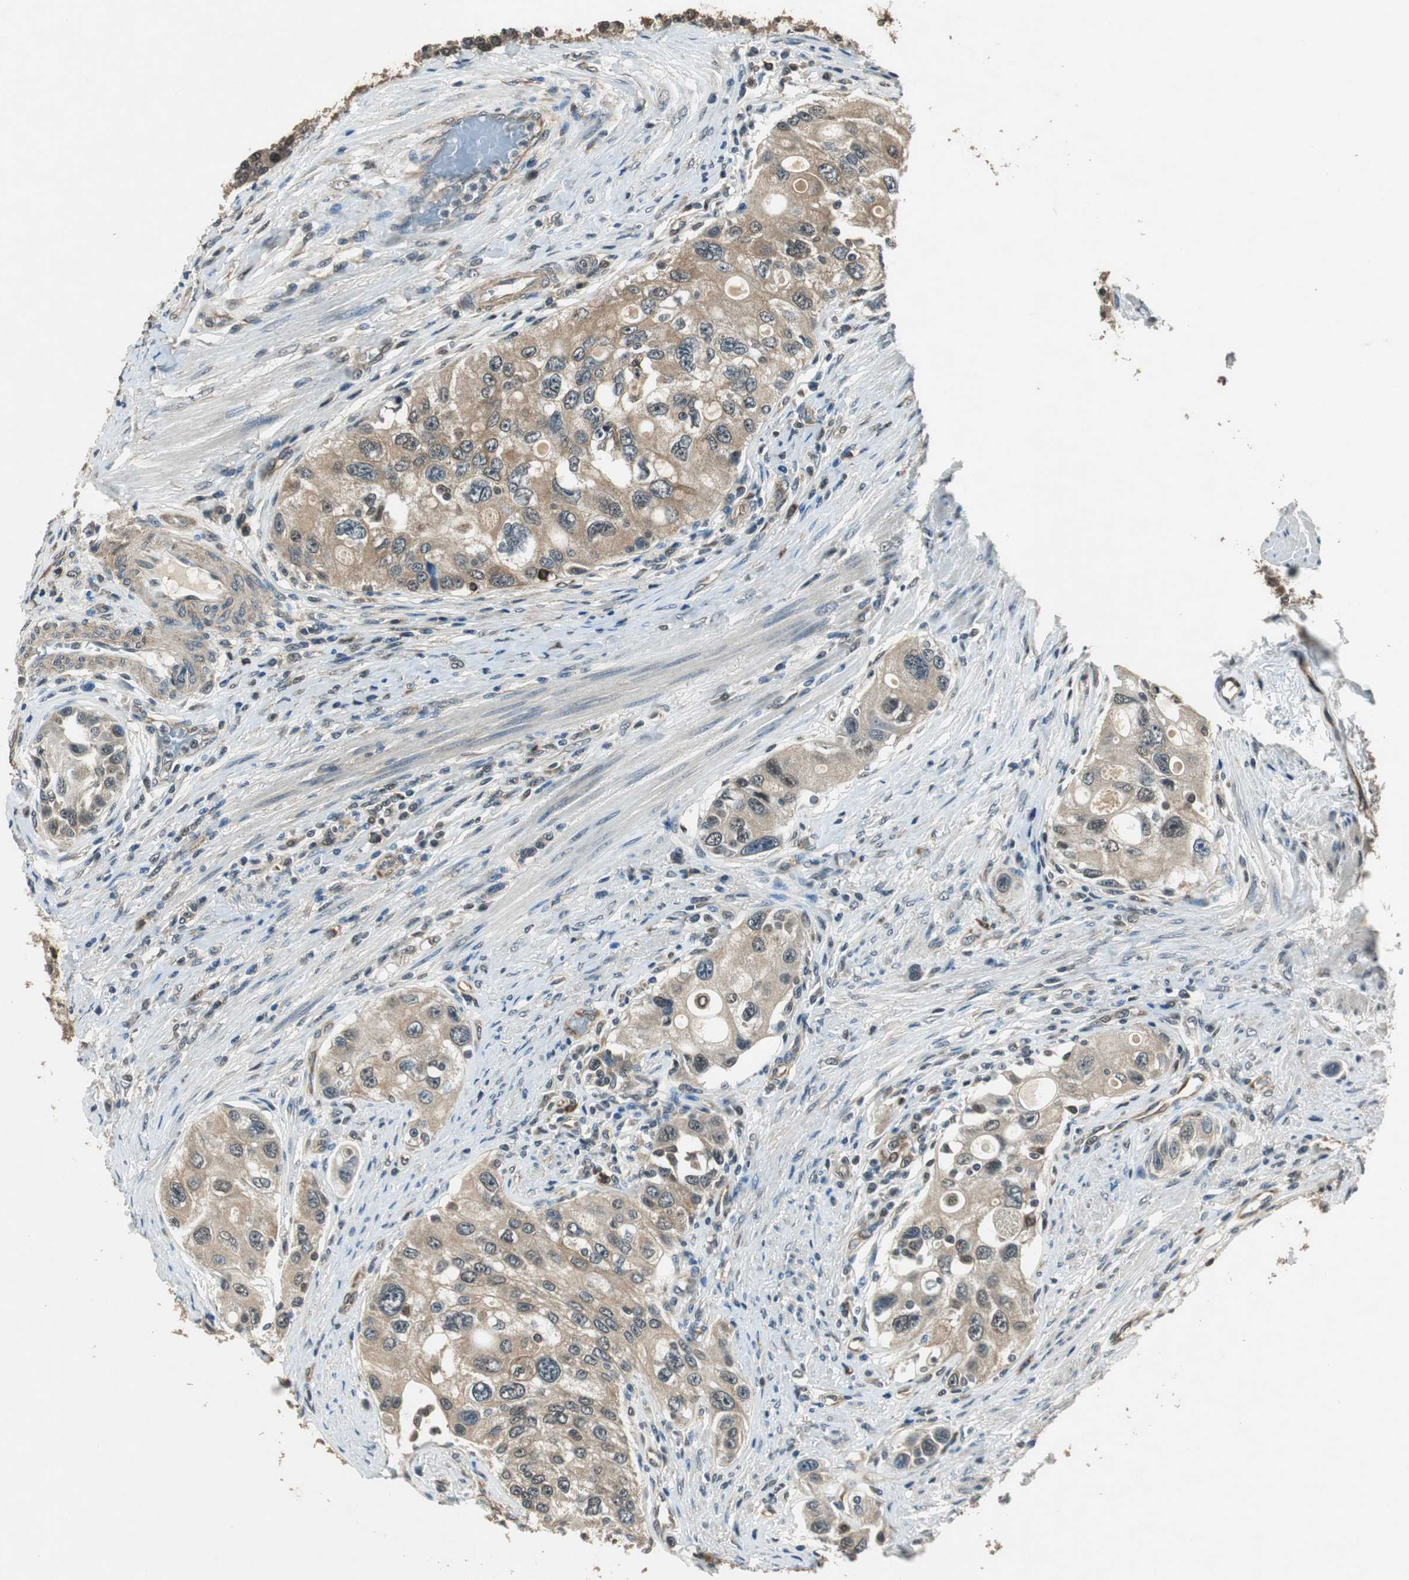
{"staining": {"intensity": "weak", "quantity": ">75%", "location": "cytoplasmic/membranous"}, "tissue": "urothelial cancer", "cell_type": "Tumor cells", "image_type": "cancer", "snomed": [{"axis": "morphology", "description": "Urothelial carcinoma, High grade"}, {"axis": "topography", "description": "Urinary bladder"}], "caption": "A photomicrograph of urothelial carcinoma (high-grade) stained for a protein shows weak cytoplasmic/membranous brown staining in tumor cells. Nuclei are stained in blue.", "gene": "PSMB4", "patient": {"sex": "female", "age": 56}}